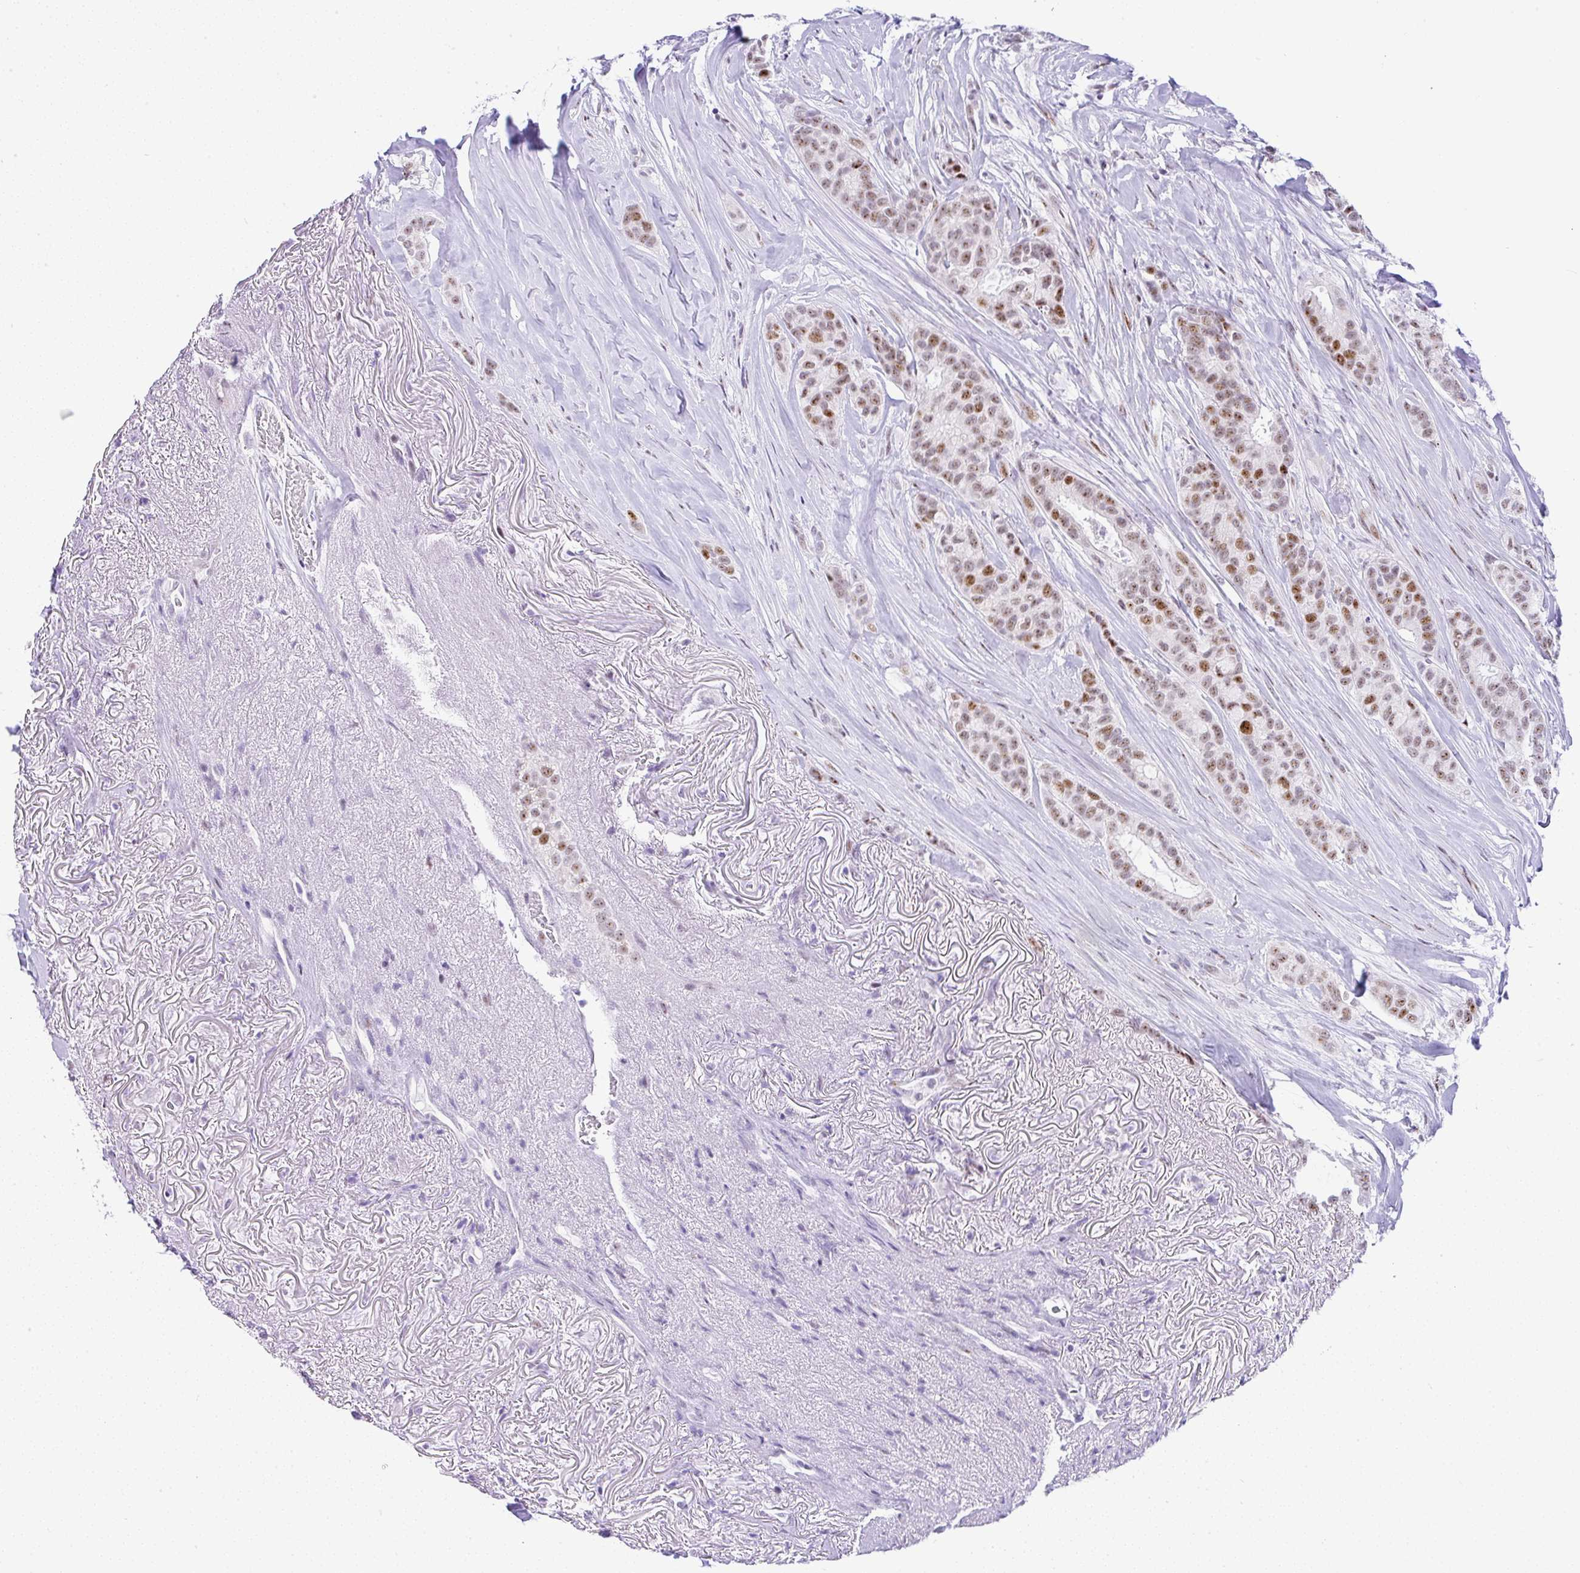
{"staining": {"intensity": "moderate", "quantity": ">75%", "location": "nuclear"}, "tissue": "breast cancer", "cell_type": "Tumor cells", "image_type": "cancer", "snomed": [{"axis": "morphology", "description": "Duct carcinoma"}, {"axis": "topography", "description": "Breast"}], "caption": "Approximately >75% of tumor cells in human breast cancer demonstrate moderate nuclear protein positivity as visualized by brown immunohistochemical staining.", "gene": "NR1D2", "patient": {"sex": "female", "age": 84}}